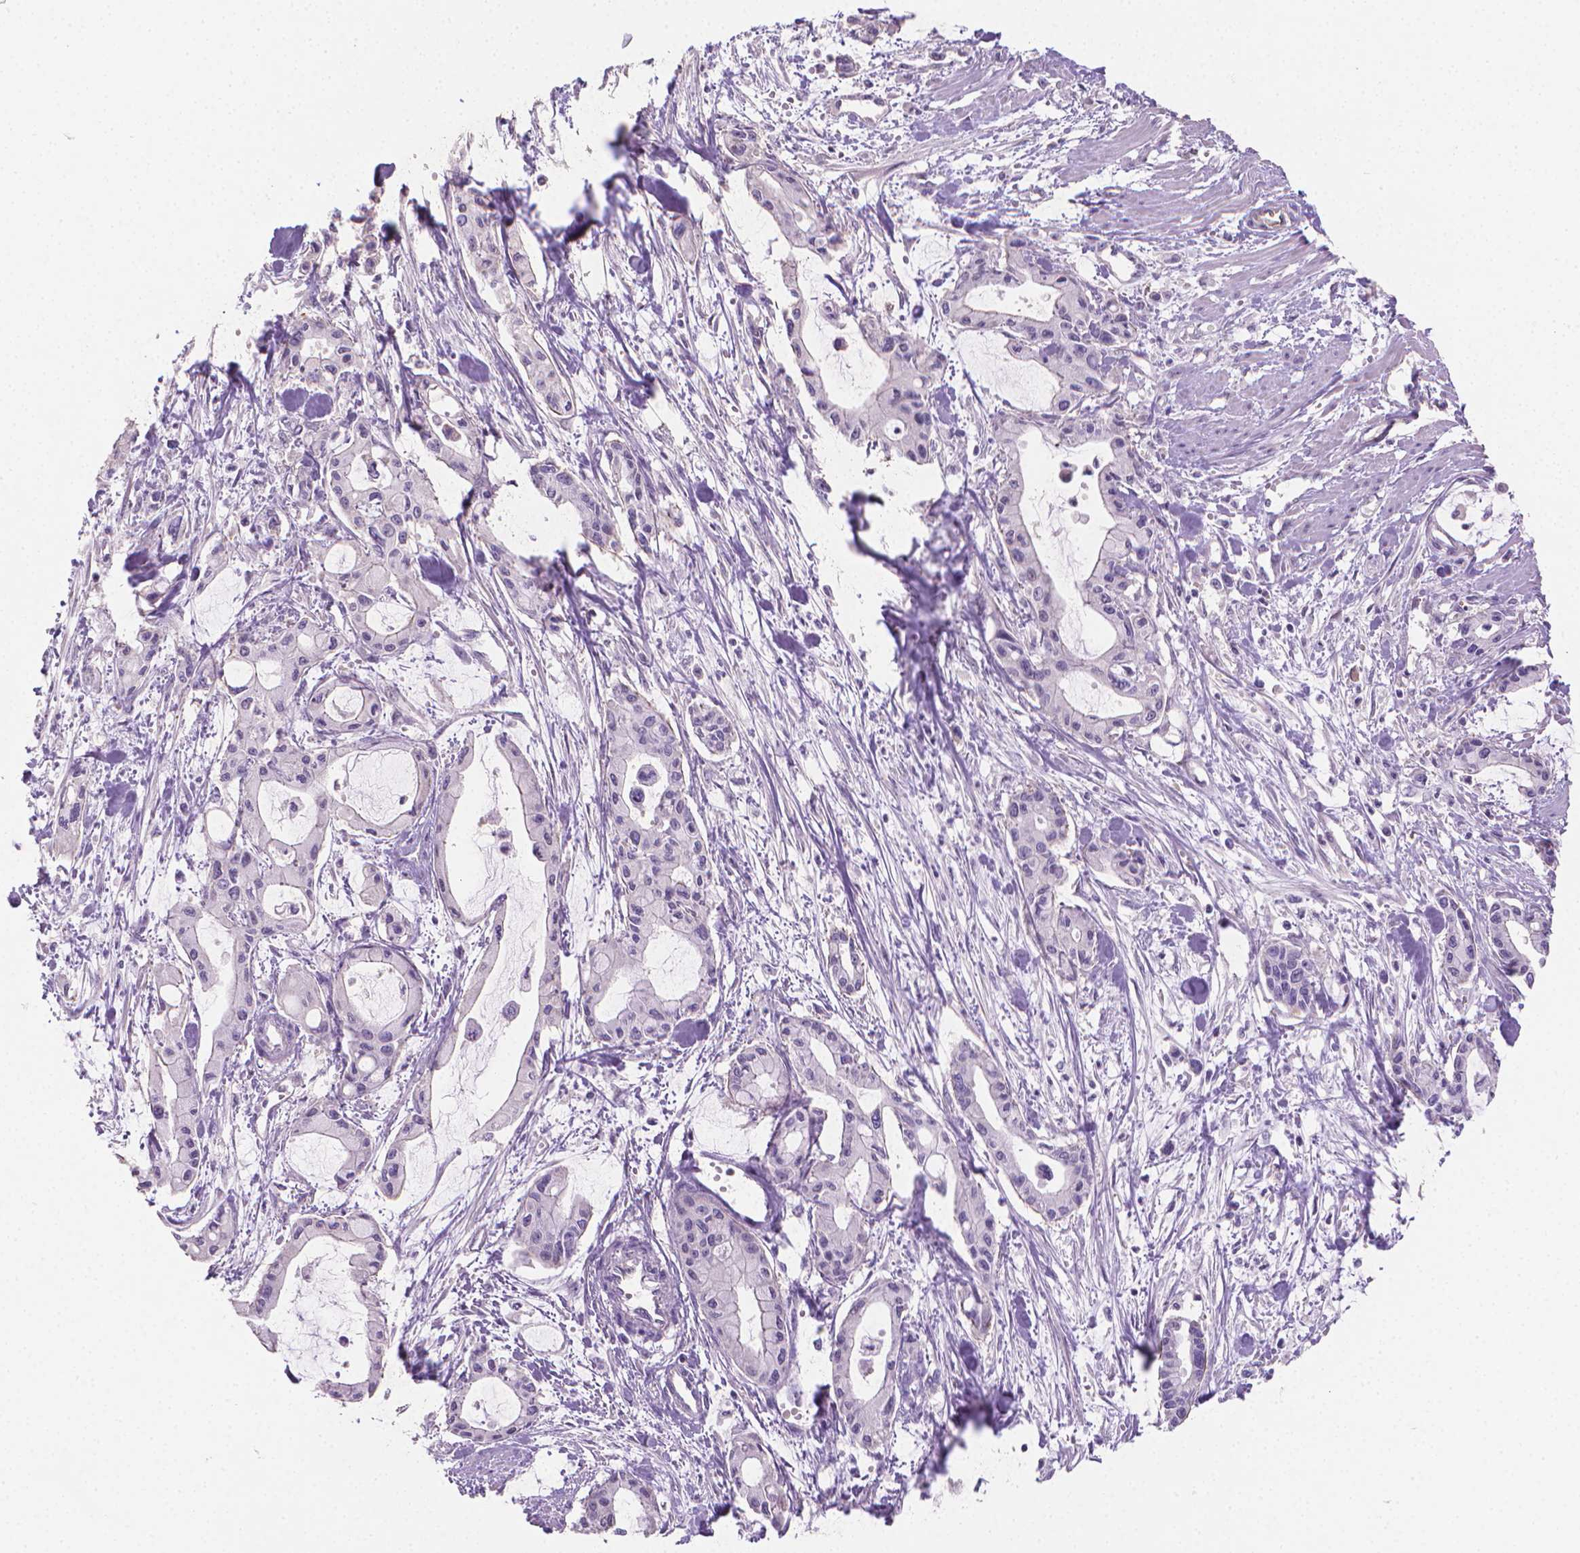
{"staining": {"intensity": "negative", "quantity": "none", "location": "none"}, "tissue": "pancreatic cancer", "cell_type": "Tumor cells", "image_type": "cancer", "snomed": [{"axis": "morphology", "description": "Adenocarcinoma, NOS"}, {"axis": "topography", "description": "Pancreas"}], "caption": "Tumor cells are negative for protein expression in human pancreatic cancer.", "gene": "CLXN", "patient": {"sex": "male", "age": 48}}